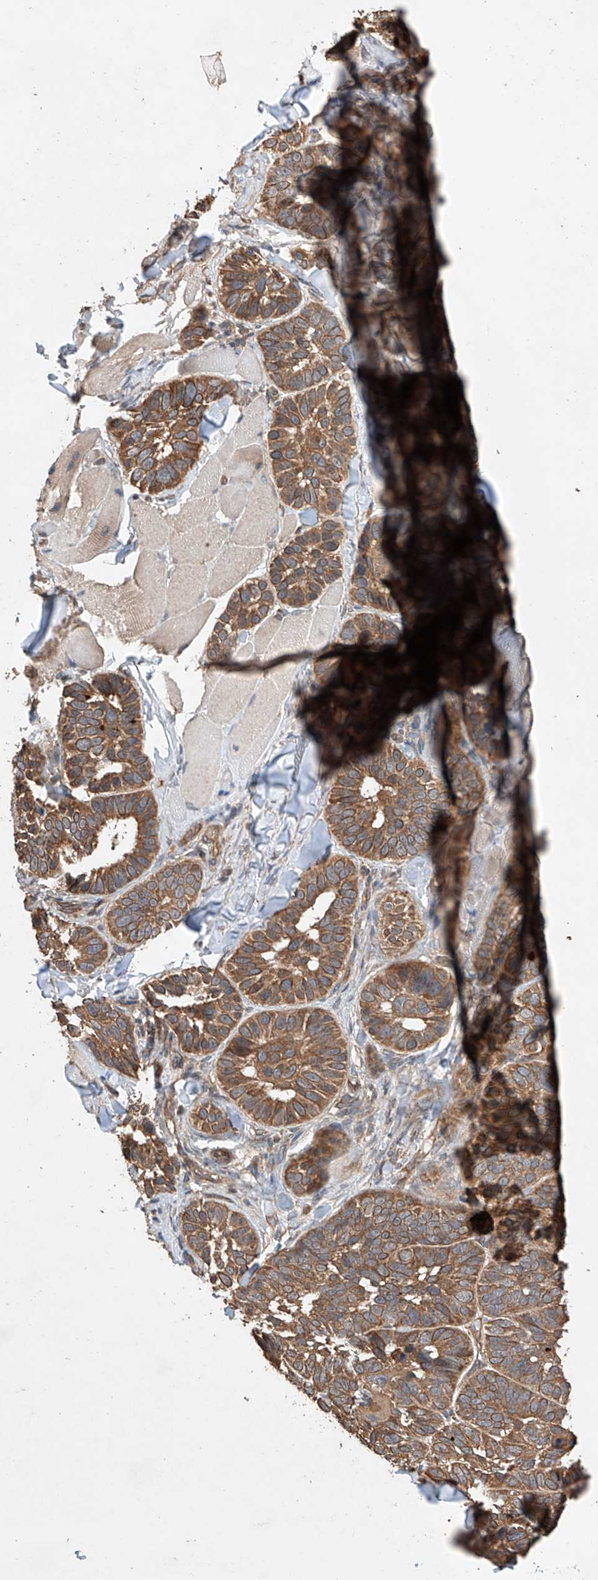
{"staining": {"intensity": "moderate", "quantity": ">75%", "location": "cytoplasmic/membranous"}, "tissue": "skin cancer", "cell_type": "Tumor cells", "image_type": "cancer", "snomed": [{"axis": "morphology", "description": "Basal cell carcinoma"}, {"axis": "topography", "description": "Skin"}], "caption": "Brown immunohistochemical staining in skin basal cell carcinoma demonstrates moderate cytoplasmic/membranous positivity in about >75% of tumor cells.", "gene": "LURAP1", "patient": {"sex": "male", "age": 62}}